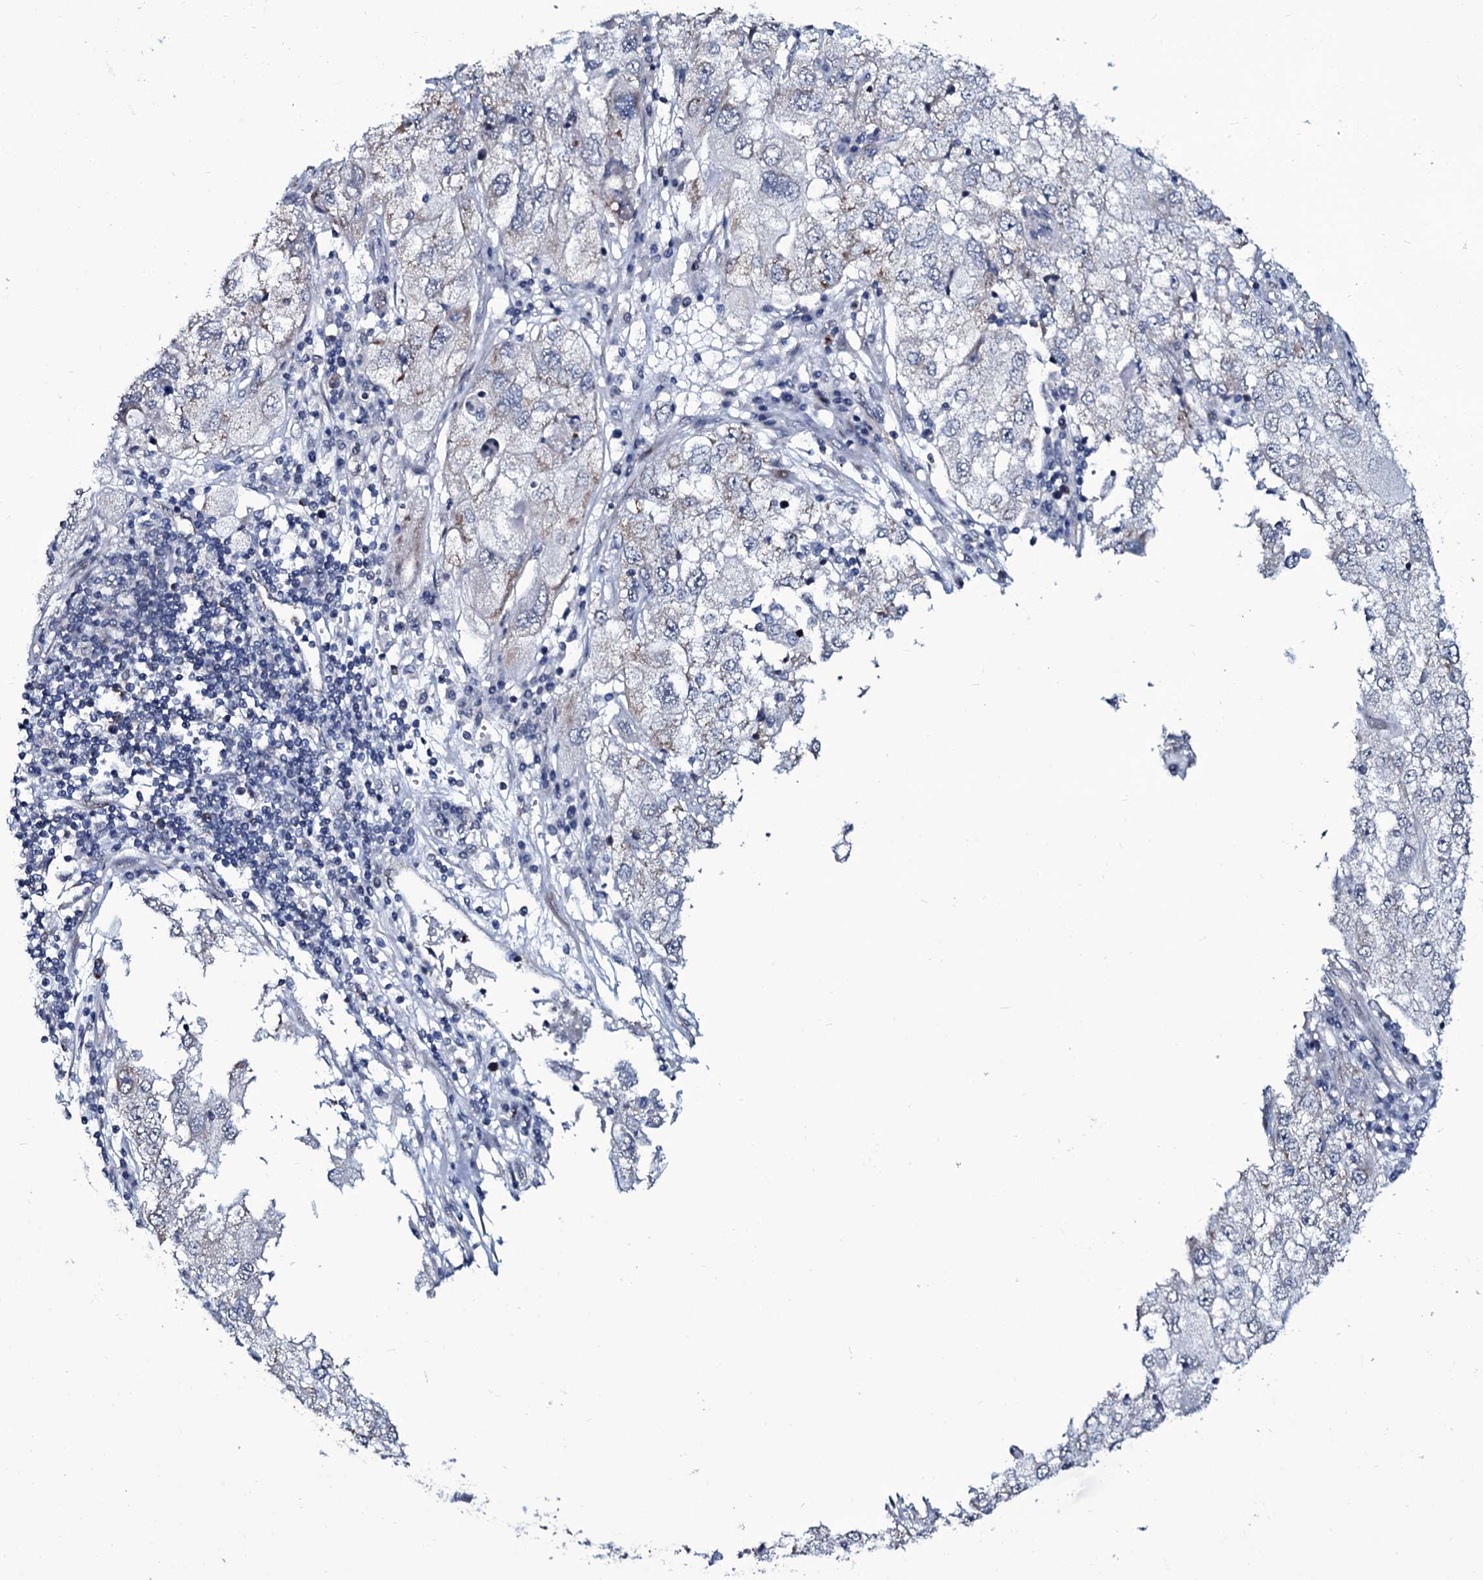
{"staining": {"intensity": "negative", "quantity": "none", "location": "none"}, "tissue": "endometrial cancer", "cell_type": "Tumor cells", "image_type": "cancer", "snomed": [{"axis": "morphology", "description": "Adenocarcinoma, NOS"}, {"axis": "topography", "description": "Endometrium"}], "caption": "Tumor cells show no significant protein positivity in adenocarcinoma (endometrial).", "gene": "WIPF3", "patient": {"sex": "female", "age": 49}}